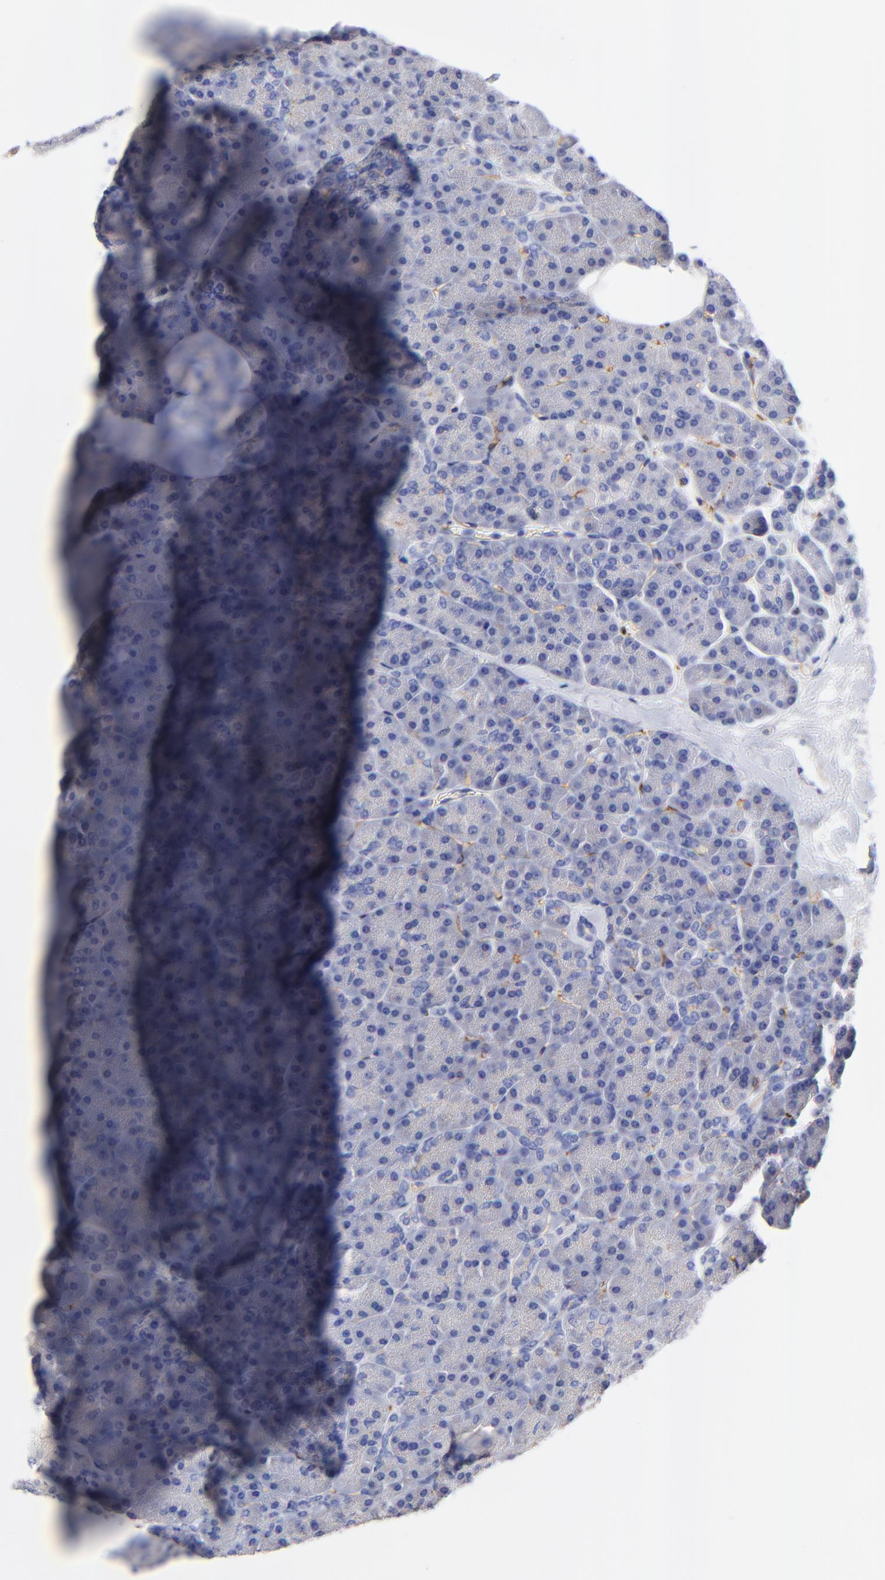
{"staining": {"intensity": "negative", "quantity": "none", "location": "none"}, "tissue": "pancreas", "cell_type": "Exocrine glandular cells", "image_type": "normal", "snomed": [{"axis": "morphology", "description": "Normal tissue, NOS"}, {"axis": "topography", "description": "Pancreas"}], "caption": "Human pancreas stained for a protein using IHC displays no expression in exocrine glandular cells.", "gene": "SLC44A2", "patient": {"sex": "female", "age": 35}}